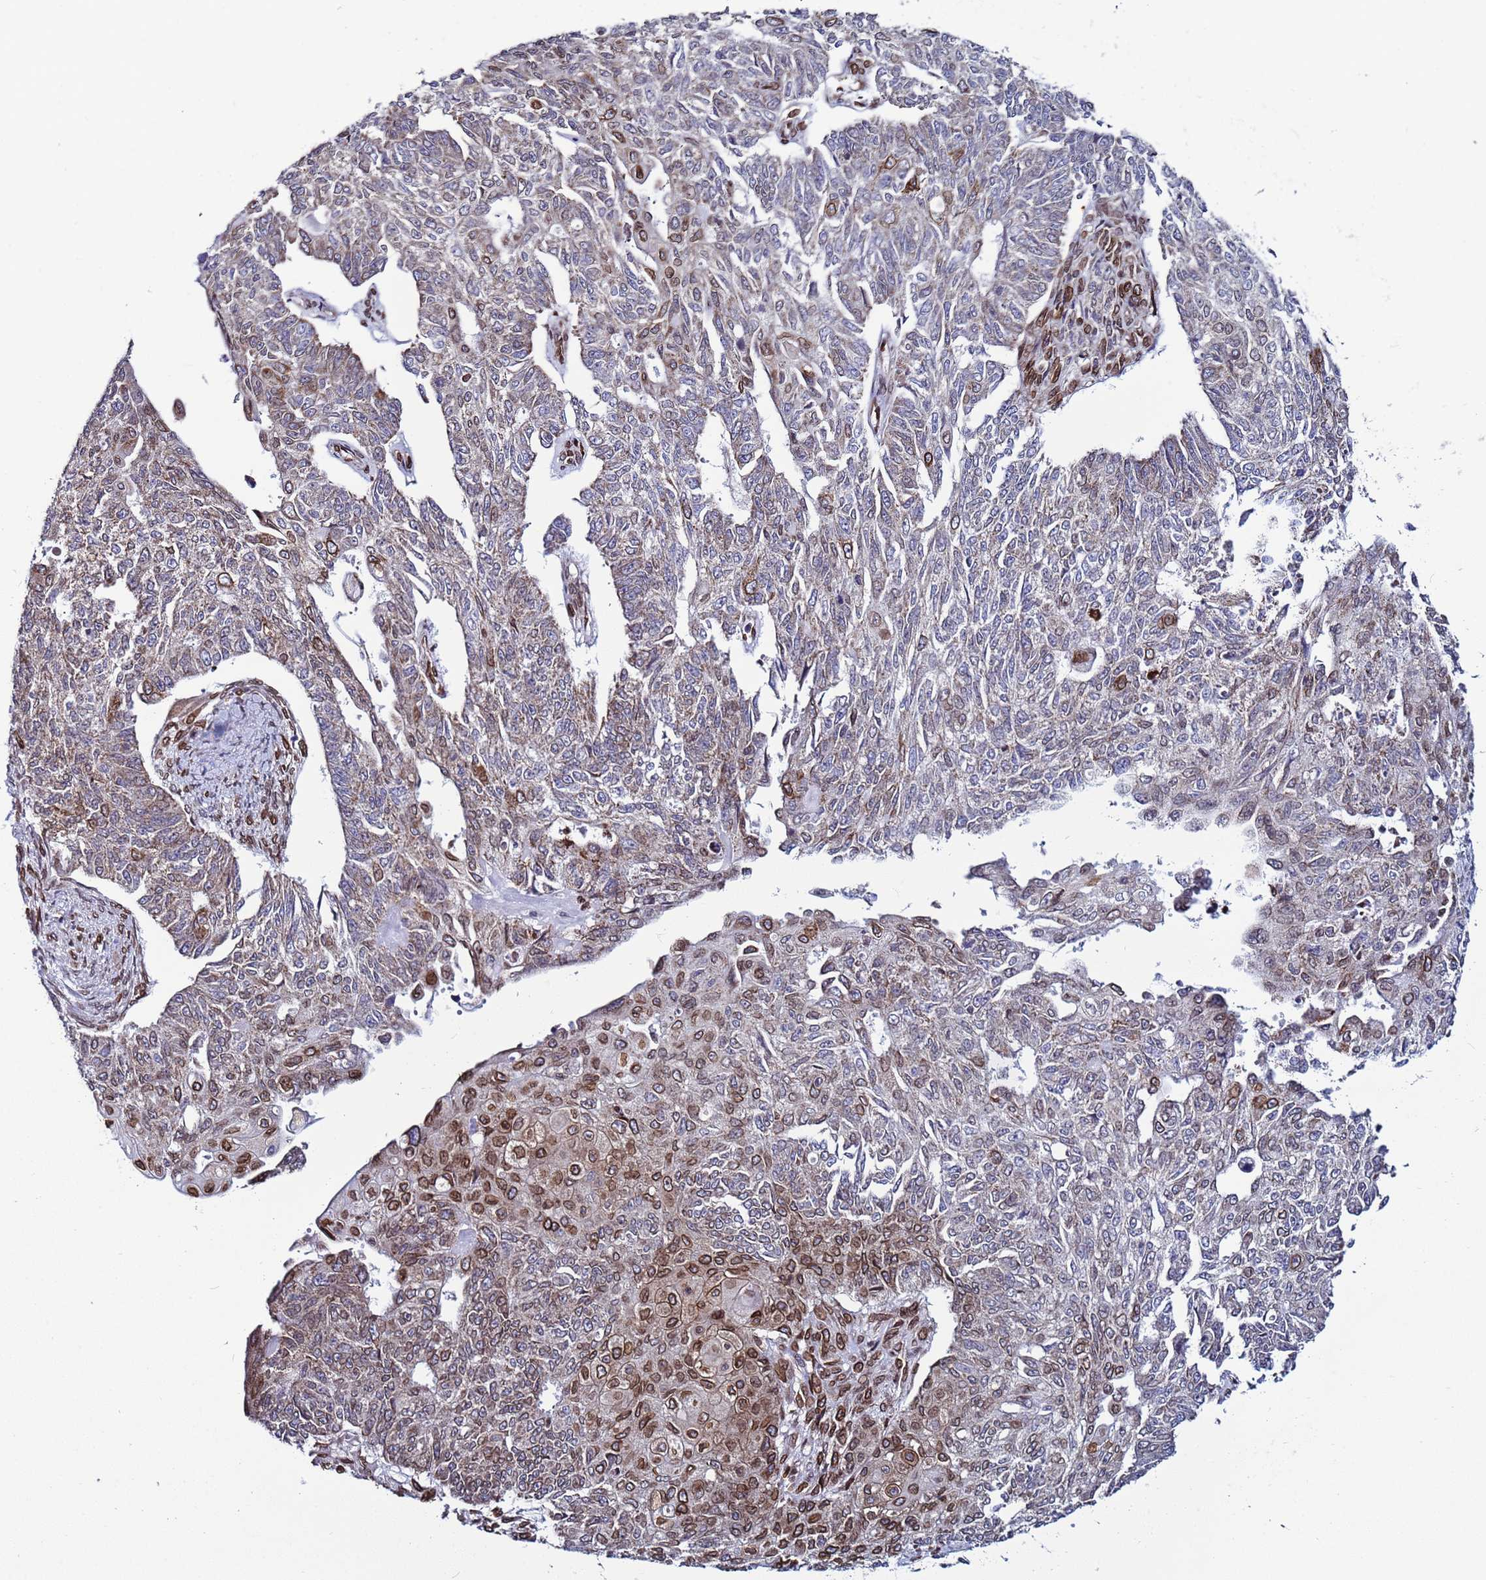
{"staining": {"intensity": "strong", "quantity": "25%-75%", "location": "nuclear"}, "tissue": "endometrial cancer", "cell_type": "Tumor cells", "image_type": "cancer", "snomed": [{"axis": "morphology", "description": "Adenocarcinoma, NOS"}, {"axis": "topography", "description": "Endometrium"}], "caption": "Tumor cells reveal high levels of strong nuclear positivity in about 25%-75% of cells in human adenocarcinoma (endometrial).", "gene": "TOR1AIP1", "patient": {"sex": "female", "age": 32}}